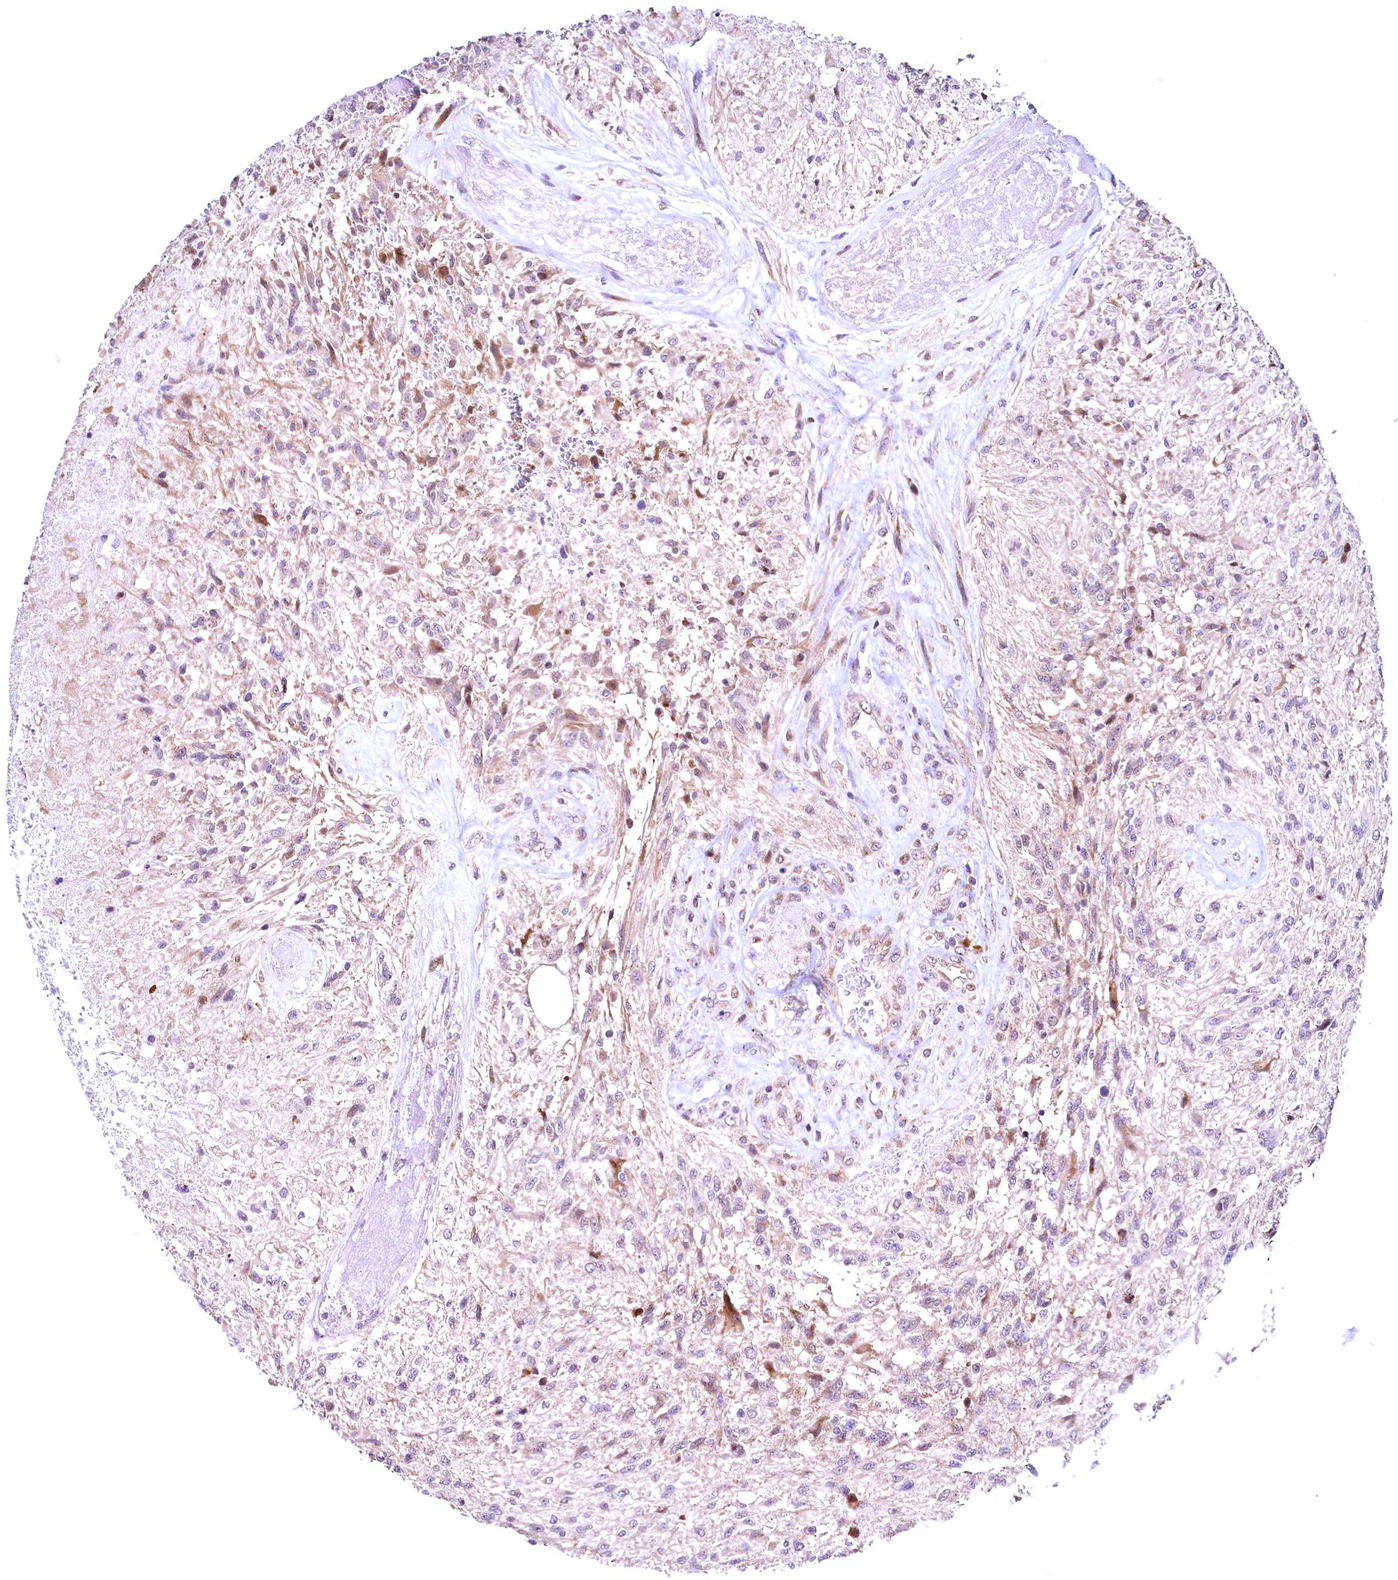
{"staining": {"intensity": "weak", "quantity": "<25%", "location": "cytoplasmic/membranous"}, "tissue": "glioma", "cell_type": "Tumor cells", "image_type": "cancer", "snomed": [{"axis": "morphology", "description": "Glioma, malignant, High grade"}, {"axis": "topography", "description": "Brain"}], "caption": "A micrograph of human malignant high-grade glioma is negative for staining in tumor cells. (DAB (3,3'-diaminobenzidine) immunohistochemistry (IHC) visualized using brightfield microscopy, high magnification).", "gene": "RBFA", "patient": {"sex": "male", "age": 56}}